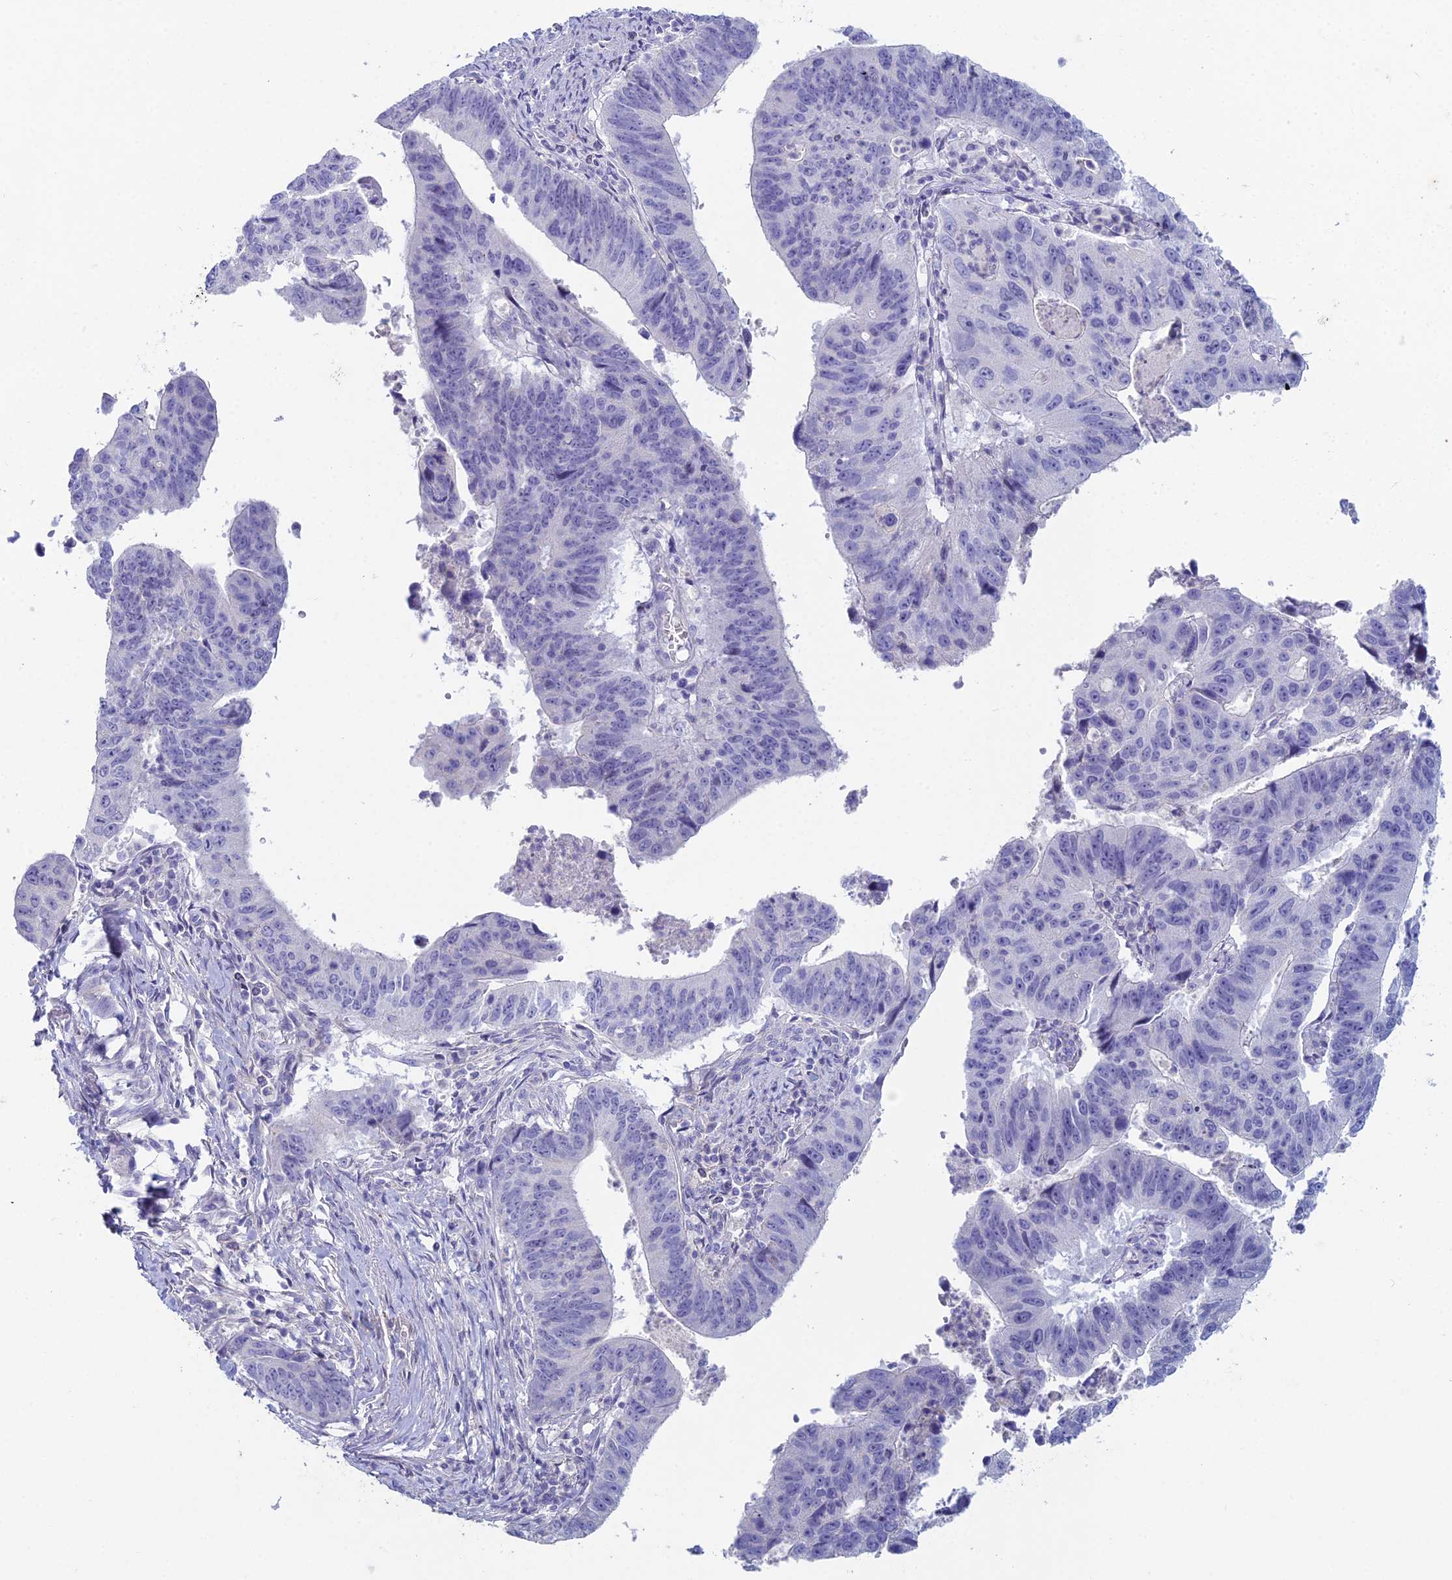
{"staining": {"intensity": "negative", "quantity": "none", "location": "none"}, "tissue": "stomach cancer", "cell_type": "Tumor cells", "image_type": "cancer", "snomed": [{"axis": "morphology", "description": "Adenocarcinoma, NOS"}, {"axis": "topography", "description": "Stomach"}], "caption": "DAB (3,3'-diaminobenzidine) immunohistochemical staining of adenocarcinoma (stomach) demonstrates no significant positivity in tumor cells. (DAB (3,3'-diaminobenzidine) immunohistochemistry with hematoxylin counter stain).", "gene": "NCAM1", "patient": {"sex": "male", "age": 59}}